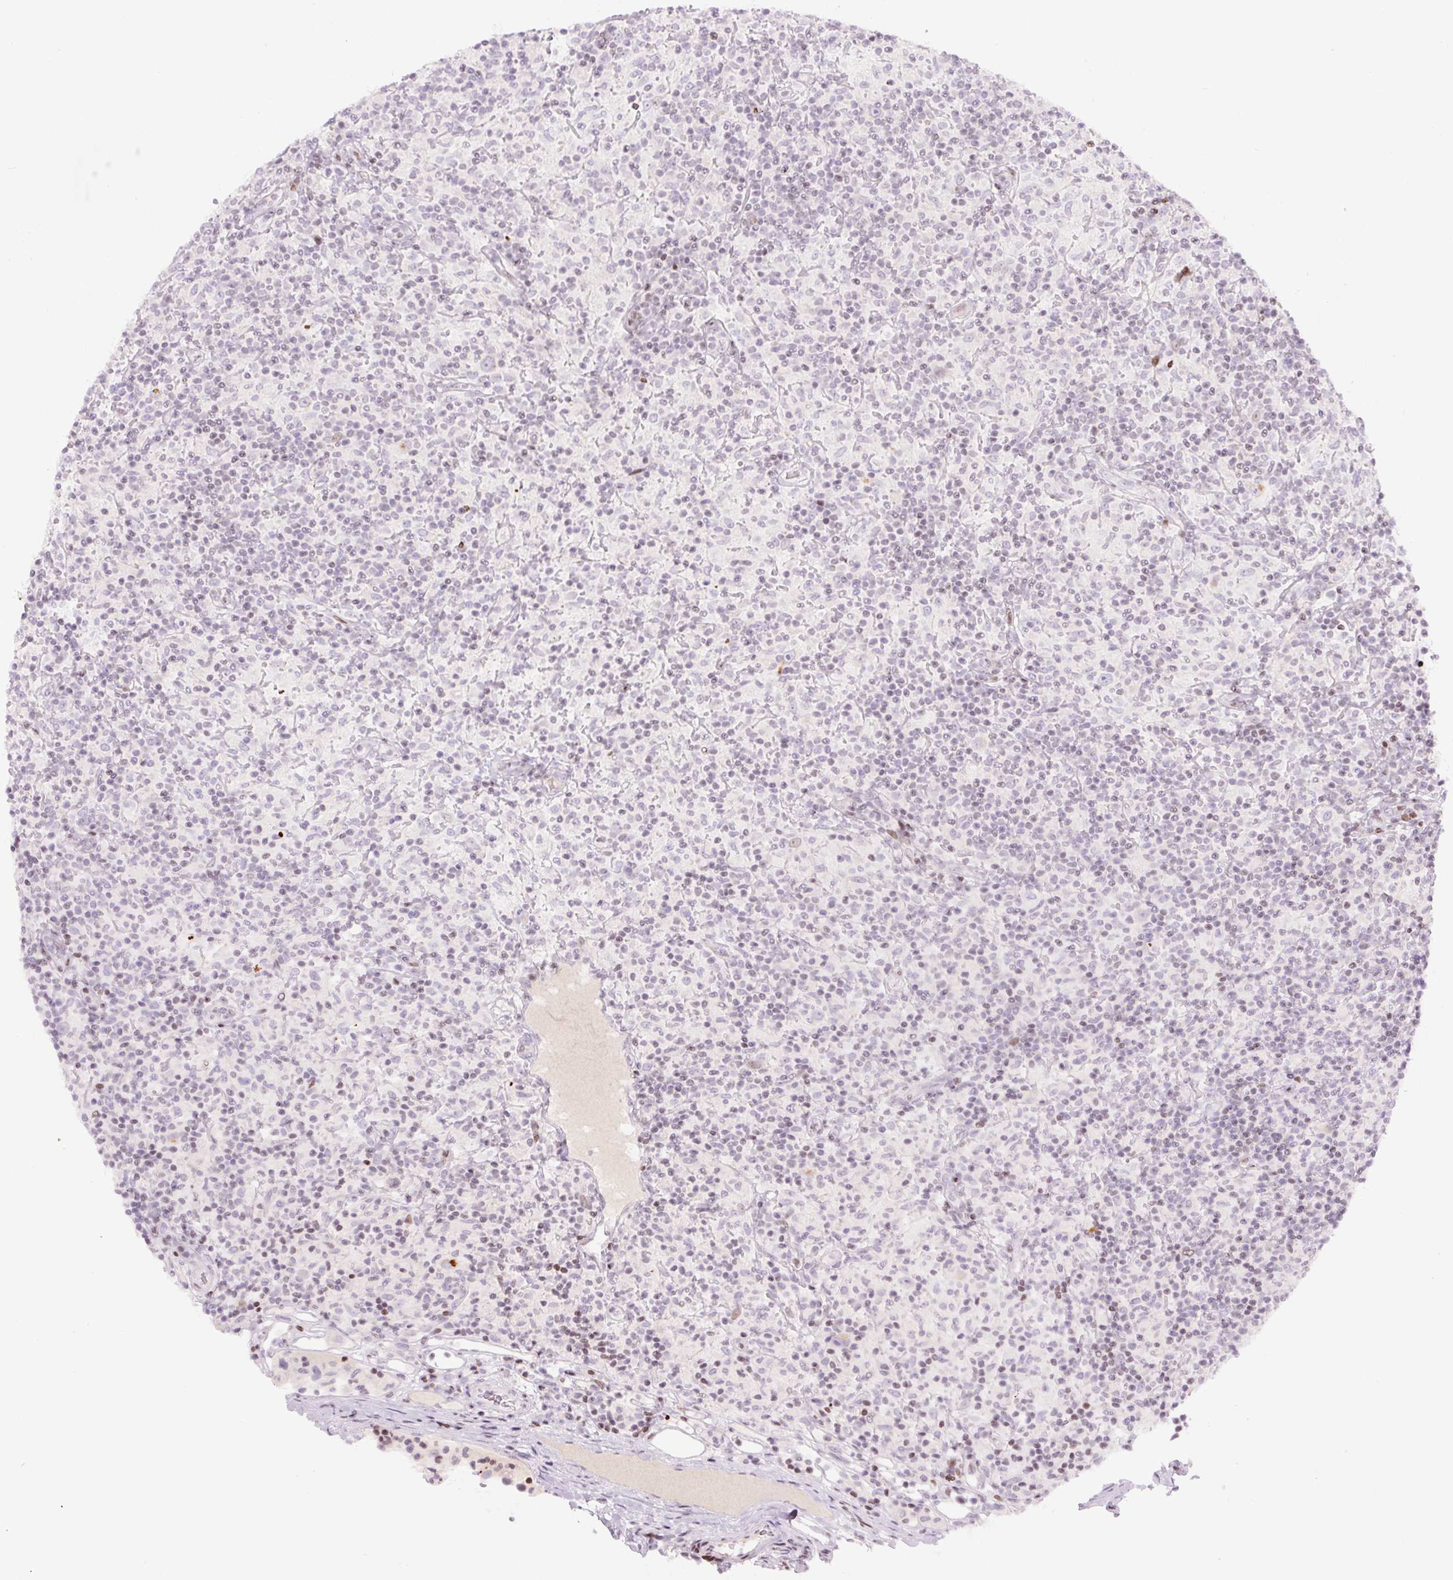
{"staining": {"intensity": "negative", "quantity": "none", "location": "none"}, "tissue": "lymphoma", "cell_type": "Tumor cells", "image_type": "cancer", "snomed": [{"axis": "morphology", "description": "Hodgkin's disease, NOS"}, {"axis": "topography", "description": "Lymph node"}], "caption": "High power microscopy histopathology image of an IHC image of lymphoma, revealing no significant staining in tumor cells.", "gene": "TMEM177", "patient": {"sex": "male", "age": 70}}